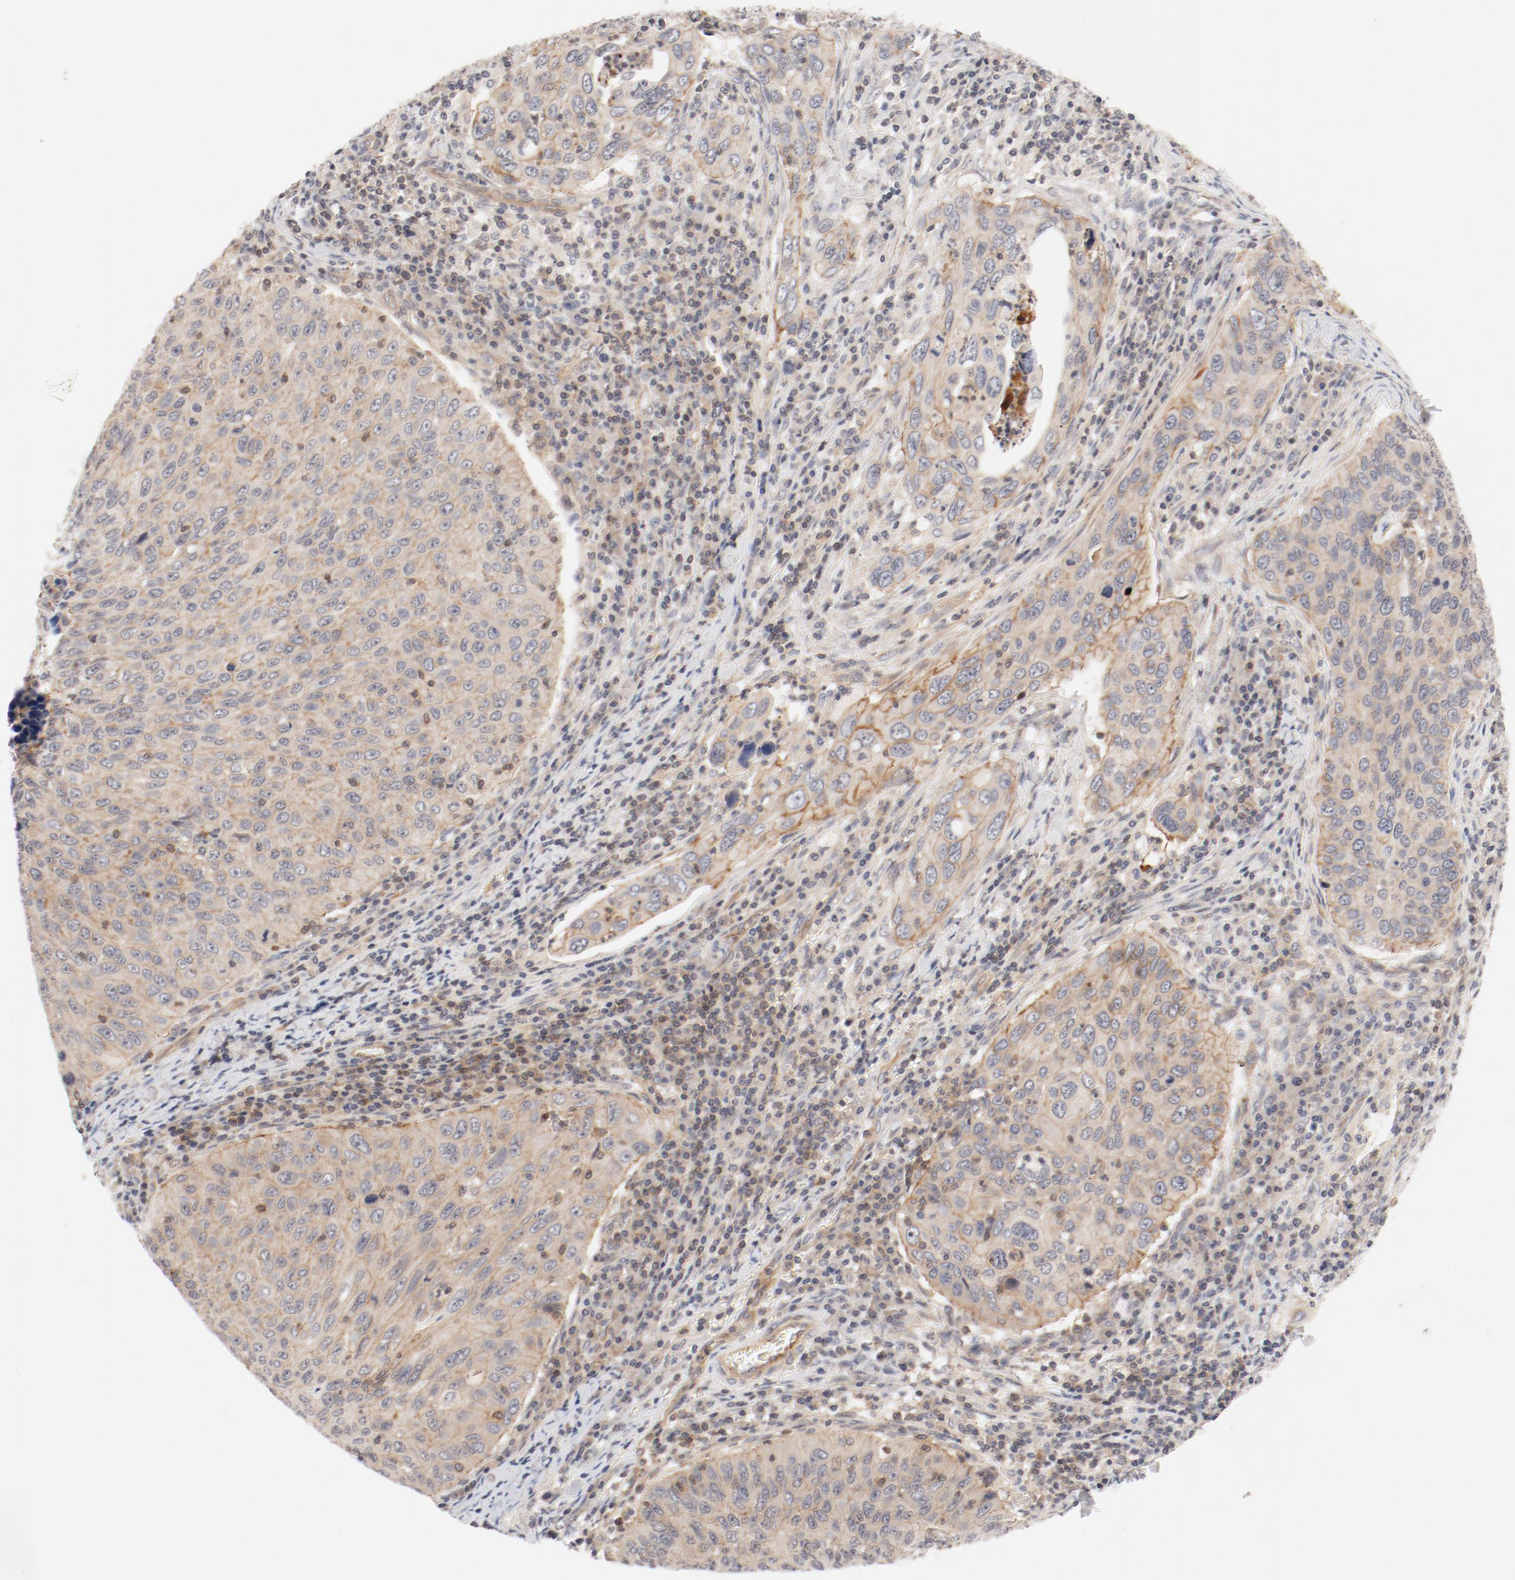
{"staining": {"intensity": "weak", "quantity": "25%-75%", "location": "cytoplasmic/membranous"}, "tissue": "cervical cancer", "cell_type": "Tumor cells", "image_type": "cancer", "snomed": [{"axis": "morphology", "description": "Squamous cell carcinoma, NOS"}, {"axis": "topography", "description": "Cervix"}], "caption": "The histopathology image shows staining of cervical cancer (squamous cell carcinoma), revealing weak cytoplasmic/membranous protein expression (brown color) within tumor cells. Nuclei are stained in blue.", "gene": "ZNF267", "patient": {"sex": "female", "age": 53}}